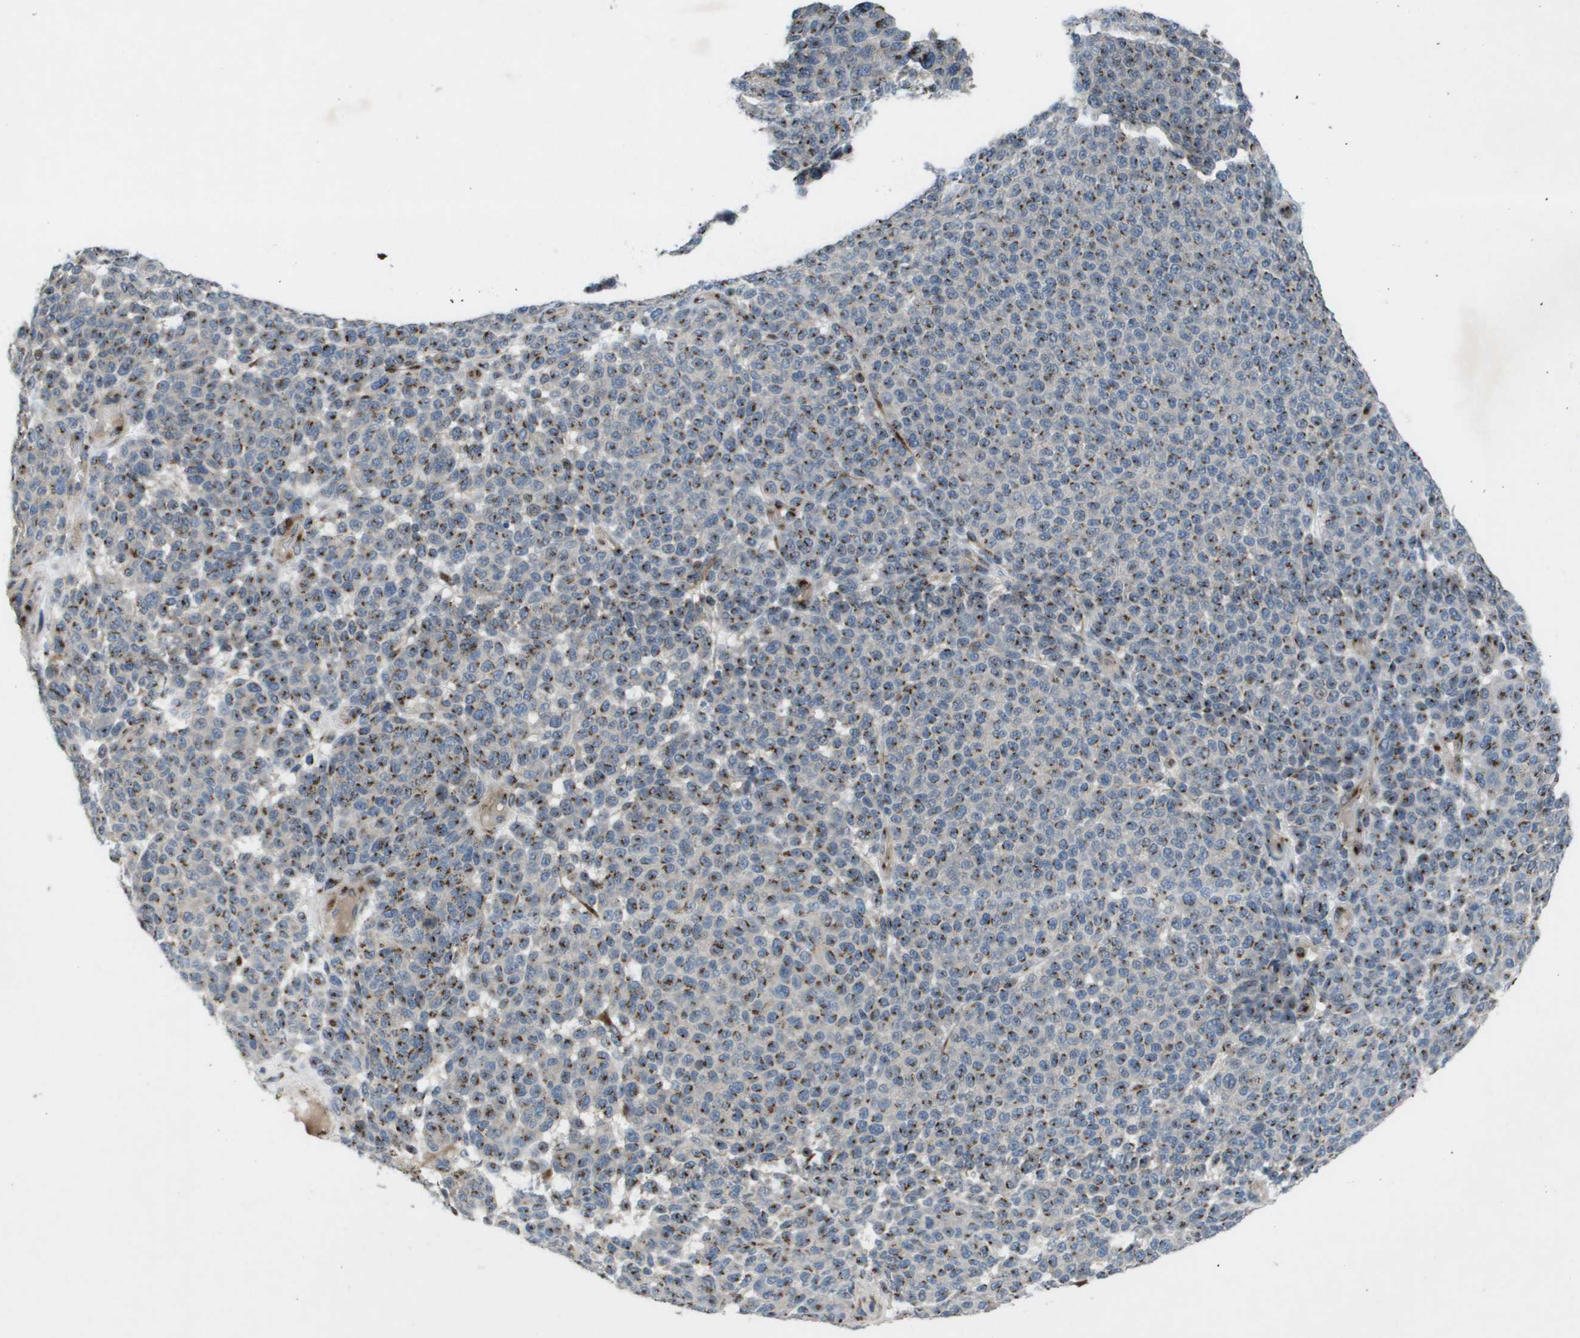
{"staining": {"intensity": "strong", "quantity": ">75%", "location": "cytoplasmic/membranous"}, "tissue": "melanoma", "cell_type": "Tumor cells", "image_type": "cancer", "snomed": [{"axis": "morphology", "description": "Malignant melanoma, NOS"}, {"axis": "topography", "description": "Skin"}], "caption": "Human malignant melanoma stained with a brown dye exhibits strong cytoplasmic/membranous positive positivity in approximately >75% of tumor cells.", "gene": "QSOX2", "patient": {"sex": "male", "age": 59}}